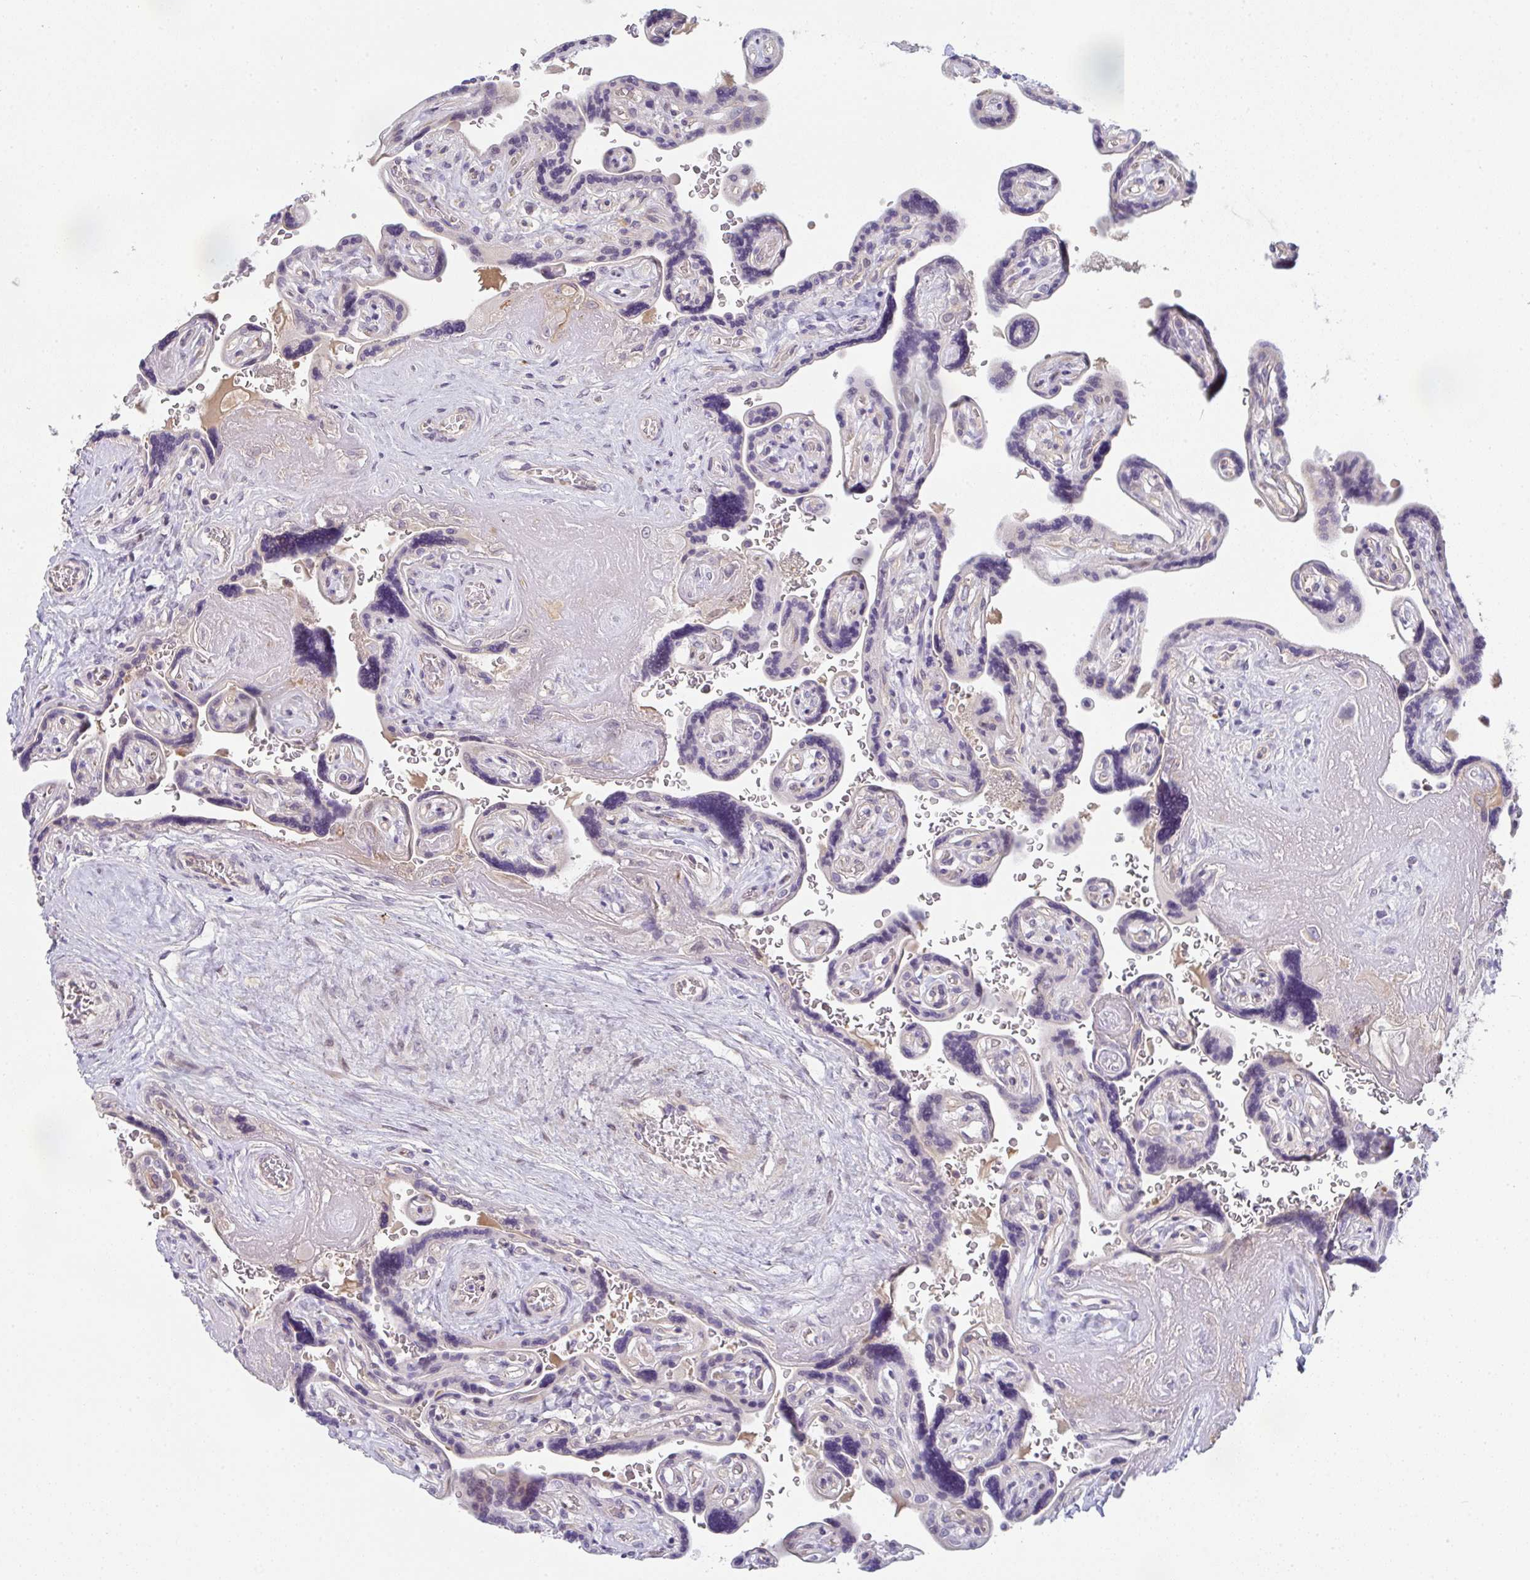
{"staining": {"intensity": "moderate", "quantity": "<25%", "location": "cytoplasmic/membranous"}, "tissue": "placenta", "cell_type": "Decidual cells", "image_type": "normal", "snomed": [{"axis": "morphology", "description": "Normal tissue, NOS"}, {"axis": "topography", "description": "Placenta"}], "caption": "Immunohistochemical staining of benign human placenta reveals low levels of moderate cytoplasmic/membranous positivity in approximately <25% of decidual cells.", "gene": "TNFRSF10A", "patient": {"sex": "female", "age": 32}}